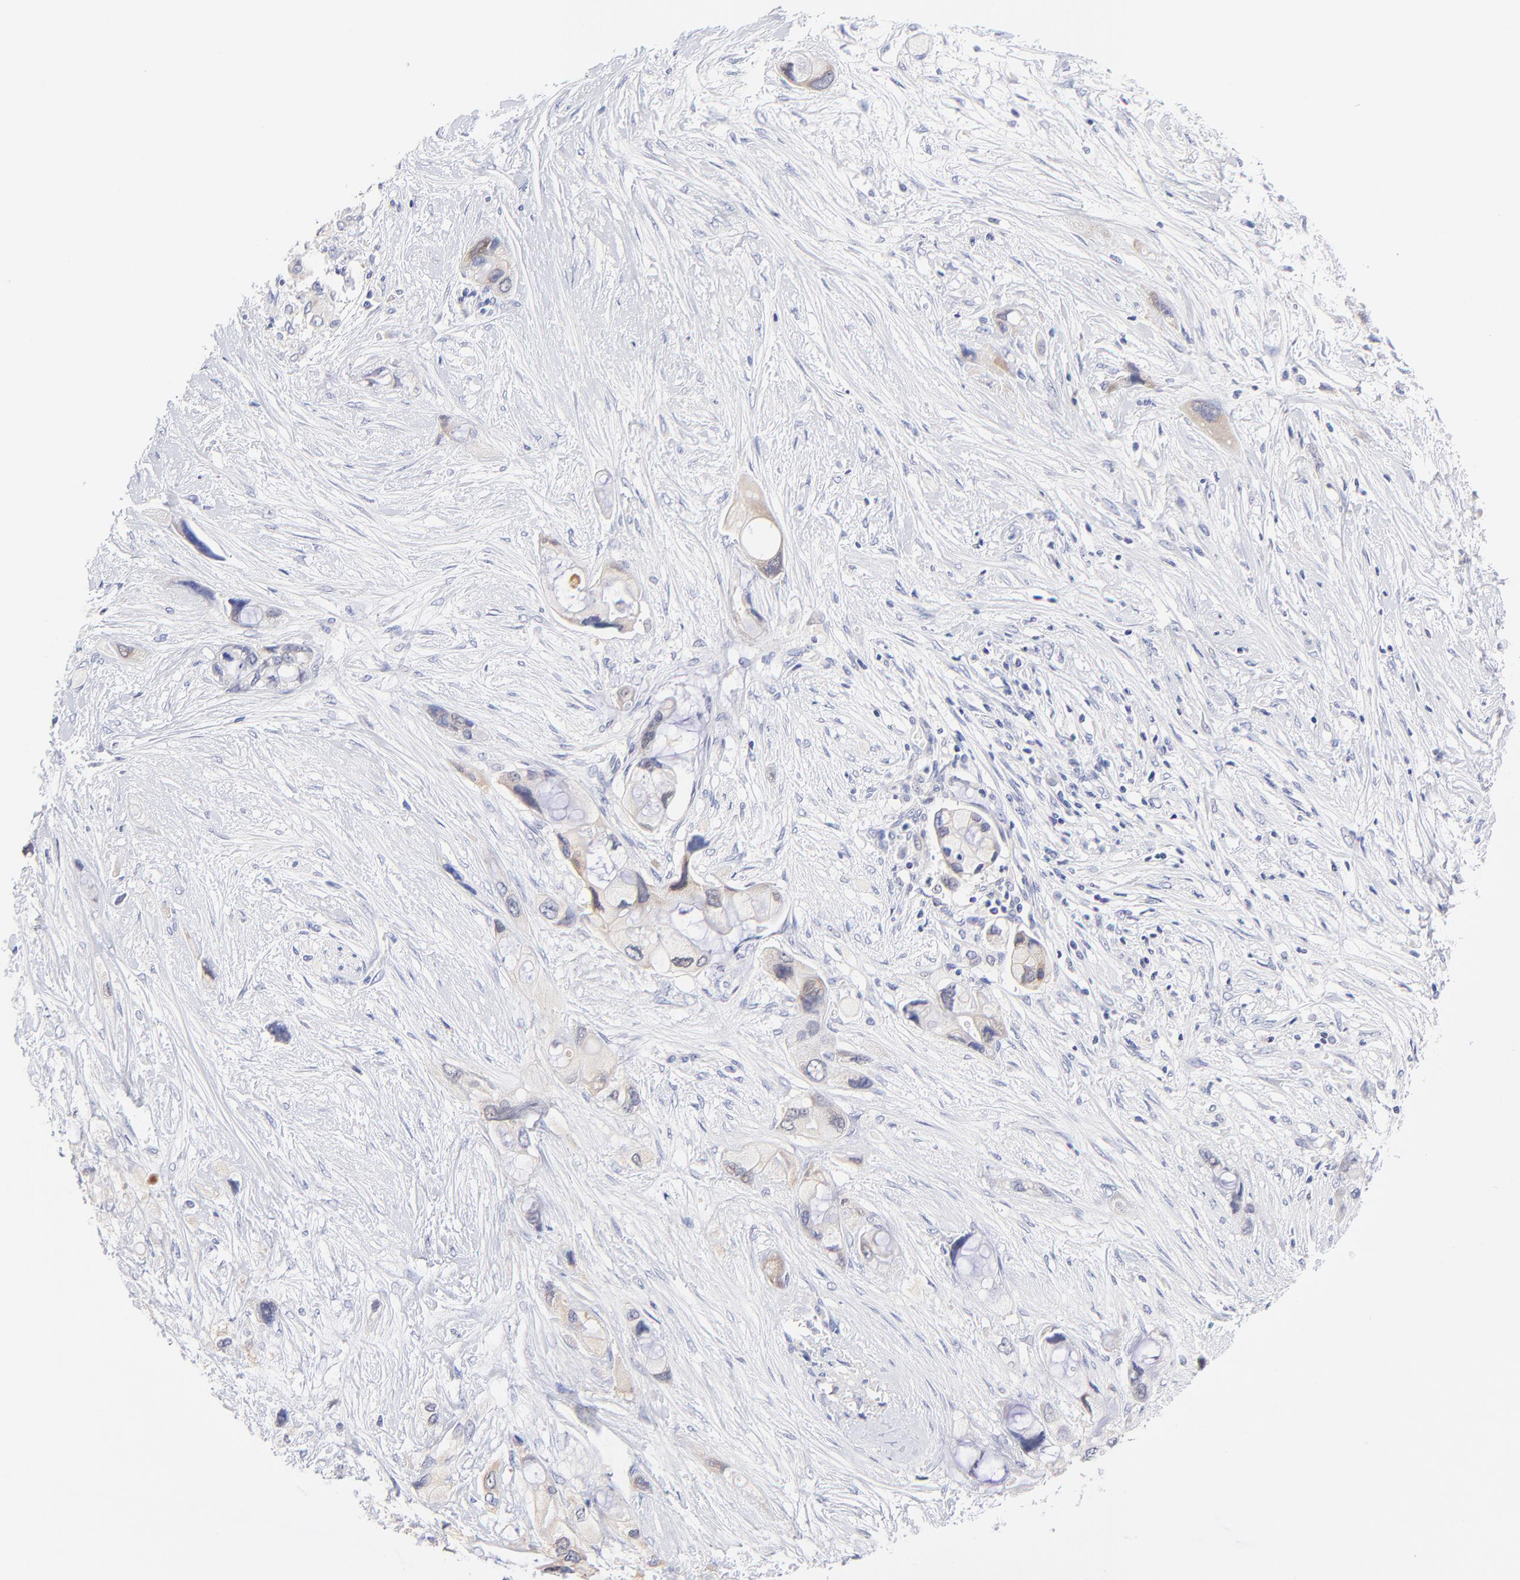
{"staining": {"intensity": "weak", "quantity": "25%-75%", "location": "cytoplasmic/membranous"}, "tissue": "pancreatic cancer", "cell_type": "Tumor cells", "image_type": "cancer", "snomed": [{"axis": "morphology", "description": "Adenocarcinoma, NOS"}, {"axis": "topography", "description": "Pancreas"}], "caption": "Immunohistochemistry (IHC) (DAB) staining of adenocarcinoma (pancreatic) reveals weak cytoplasmic/membranous protein staining in approximately 25%-75% of tumor cells.", "gene": "EBP", "patient": {"sex": "female", "age": 59}}